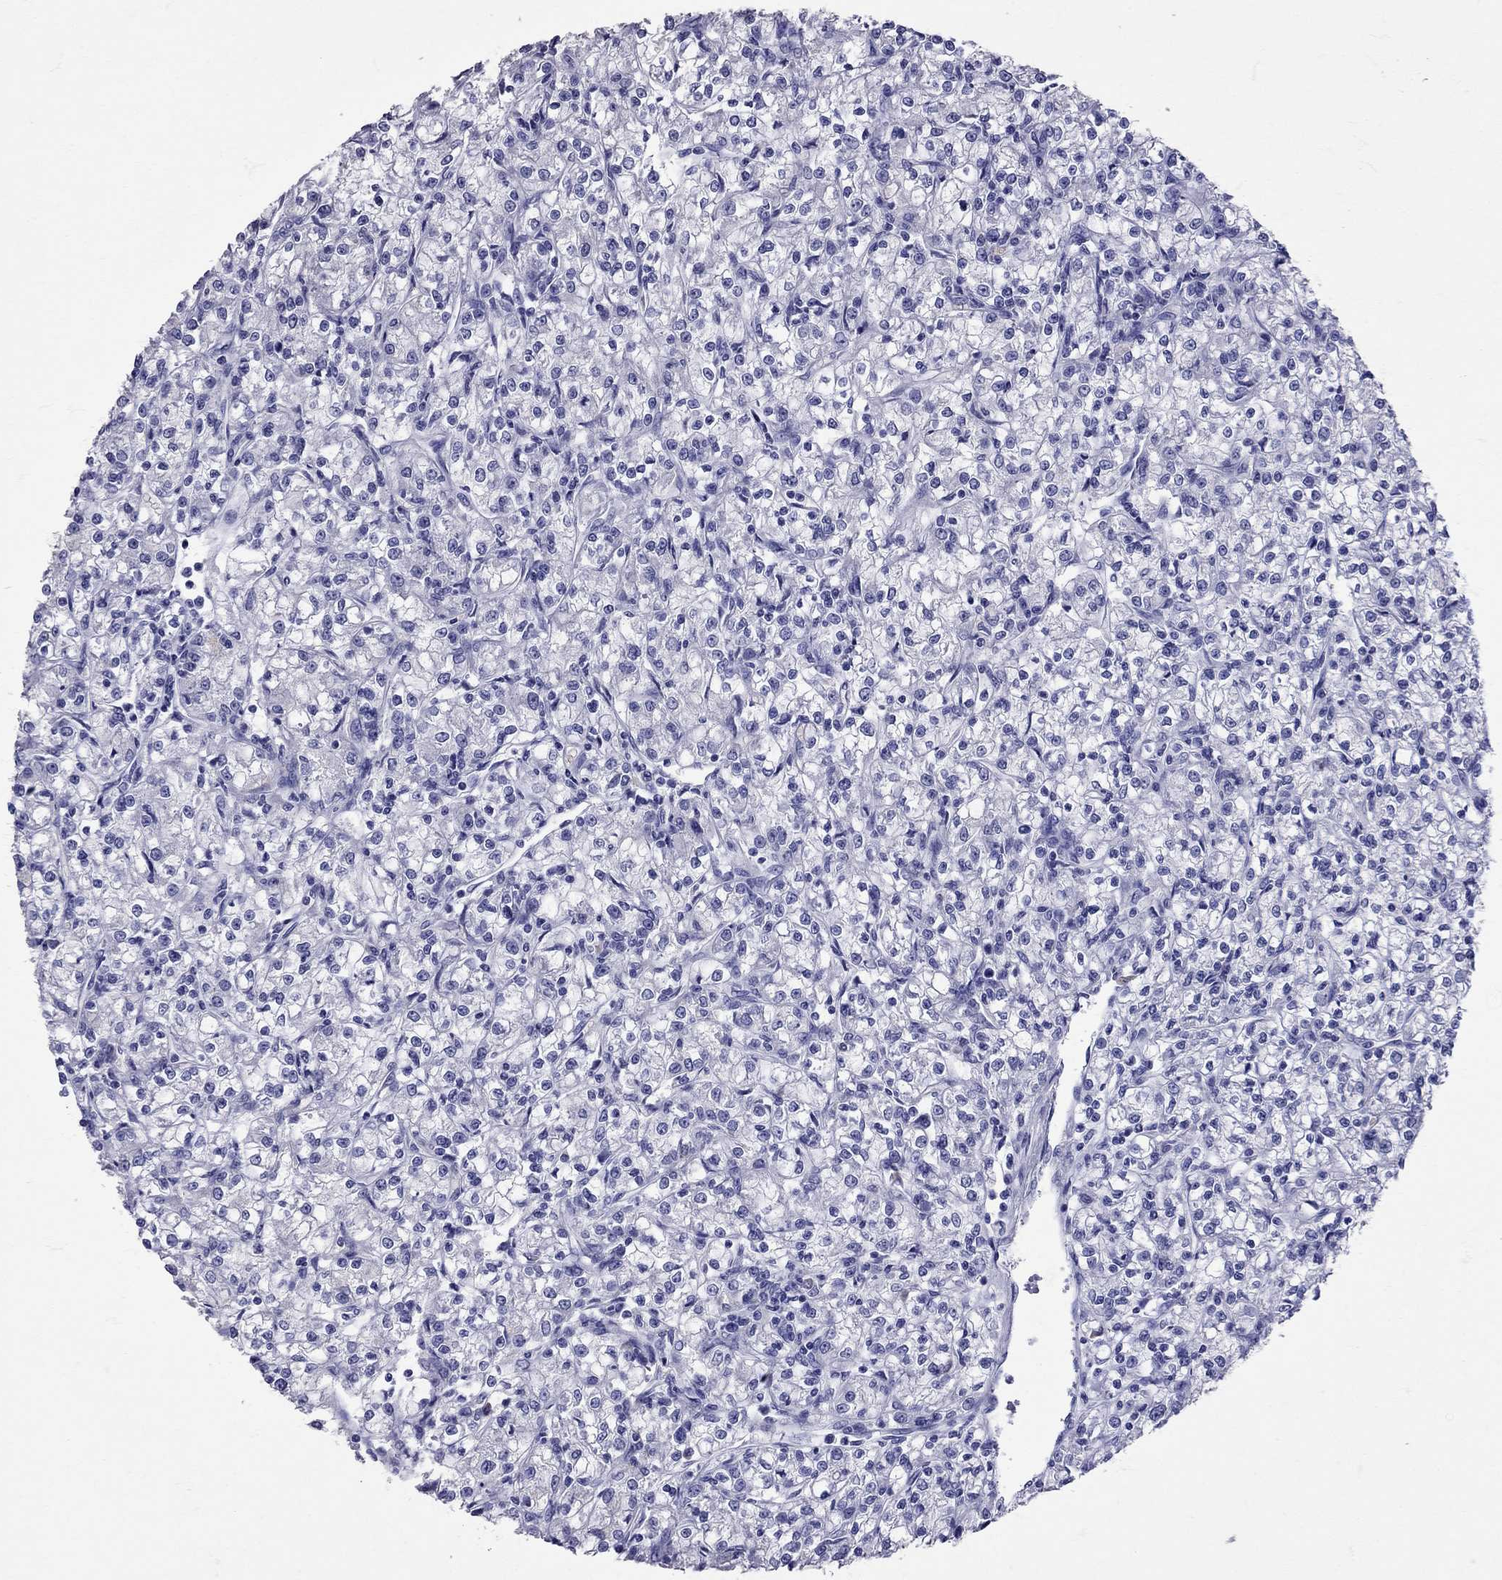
{"staining": {"intensity": "negative", "quantity": "none", "location": "none"}, "tissue": "renal cancer", "cell_type": "Tumor cells", "image_type": "cancer", "snomed": [{"axis": "morphology", "description": "Adenocarcinoma, NOS"}, {"axis": "topography", "description": "Kidney"}], "caption": "A high-resolution image shows immunohistochemistry staining of renal adenocarcinoma, which displays no significant staining in tumor cells.", "gene": "TBR1", "patient": {"sex": "female", "age": 59}}